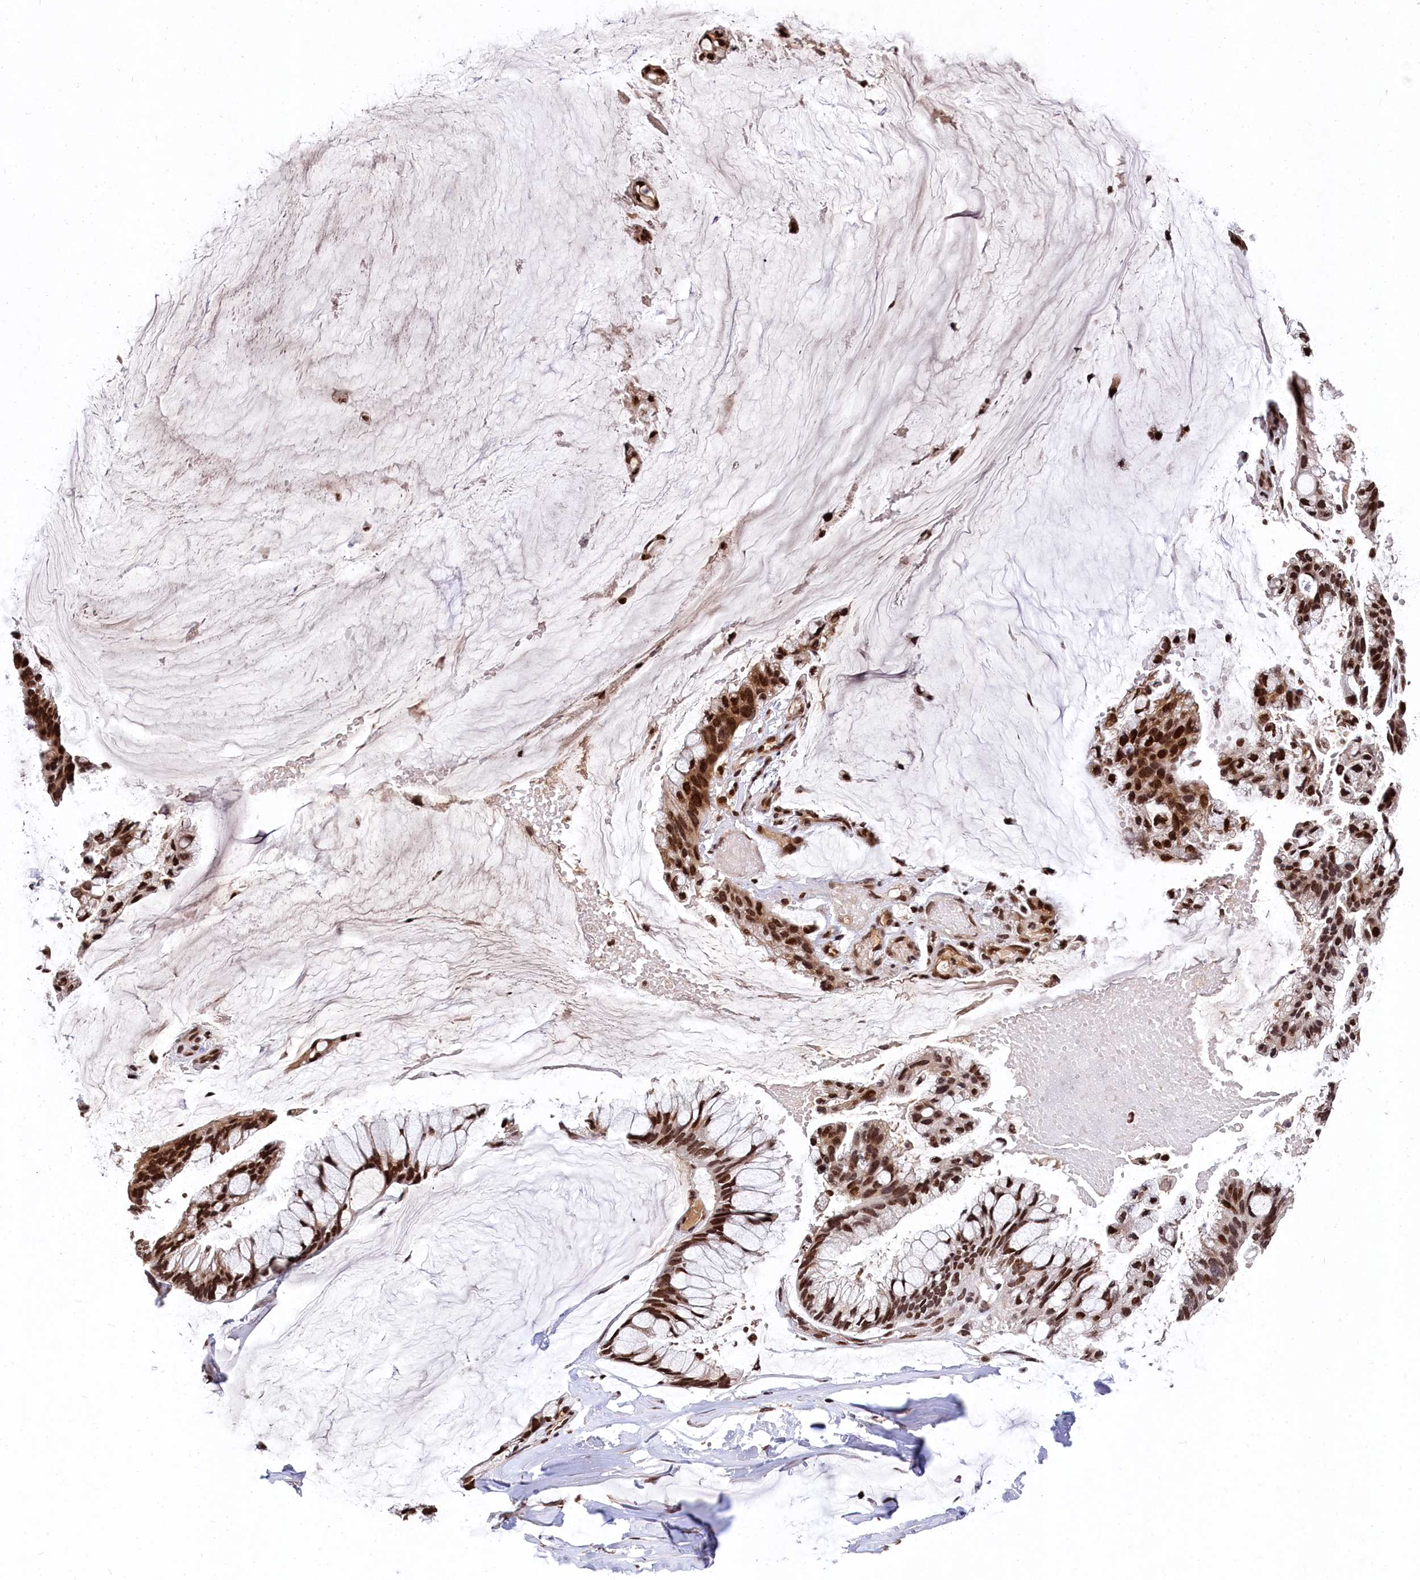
{"staining": {"intensity": "strong", "quantity": ">75%", "location": "cytoplasmic/membranous,nuclear"}, "tissue": "ovarian cancer", "cell_type": "Tumor cells", "image_type": "cancer", "snomed": [{"axis": "morphology", "description": "Cystadenocarcinoma, mucinous, NOS"}, {"axis": "topography", "description": "Ovary"}], "caption": "Brown immunohistochemical staining in human mucinous cystadenocarcinoma (ovarian) reveals strong cytoplasmic/membranous and nuclear staining in approximately >75% of tumor cells.", "gene": "FAM217B", "patient": {"sex": "female", "age": 39}}